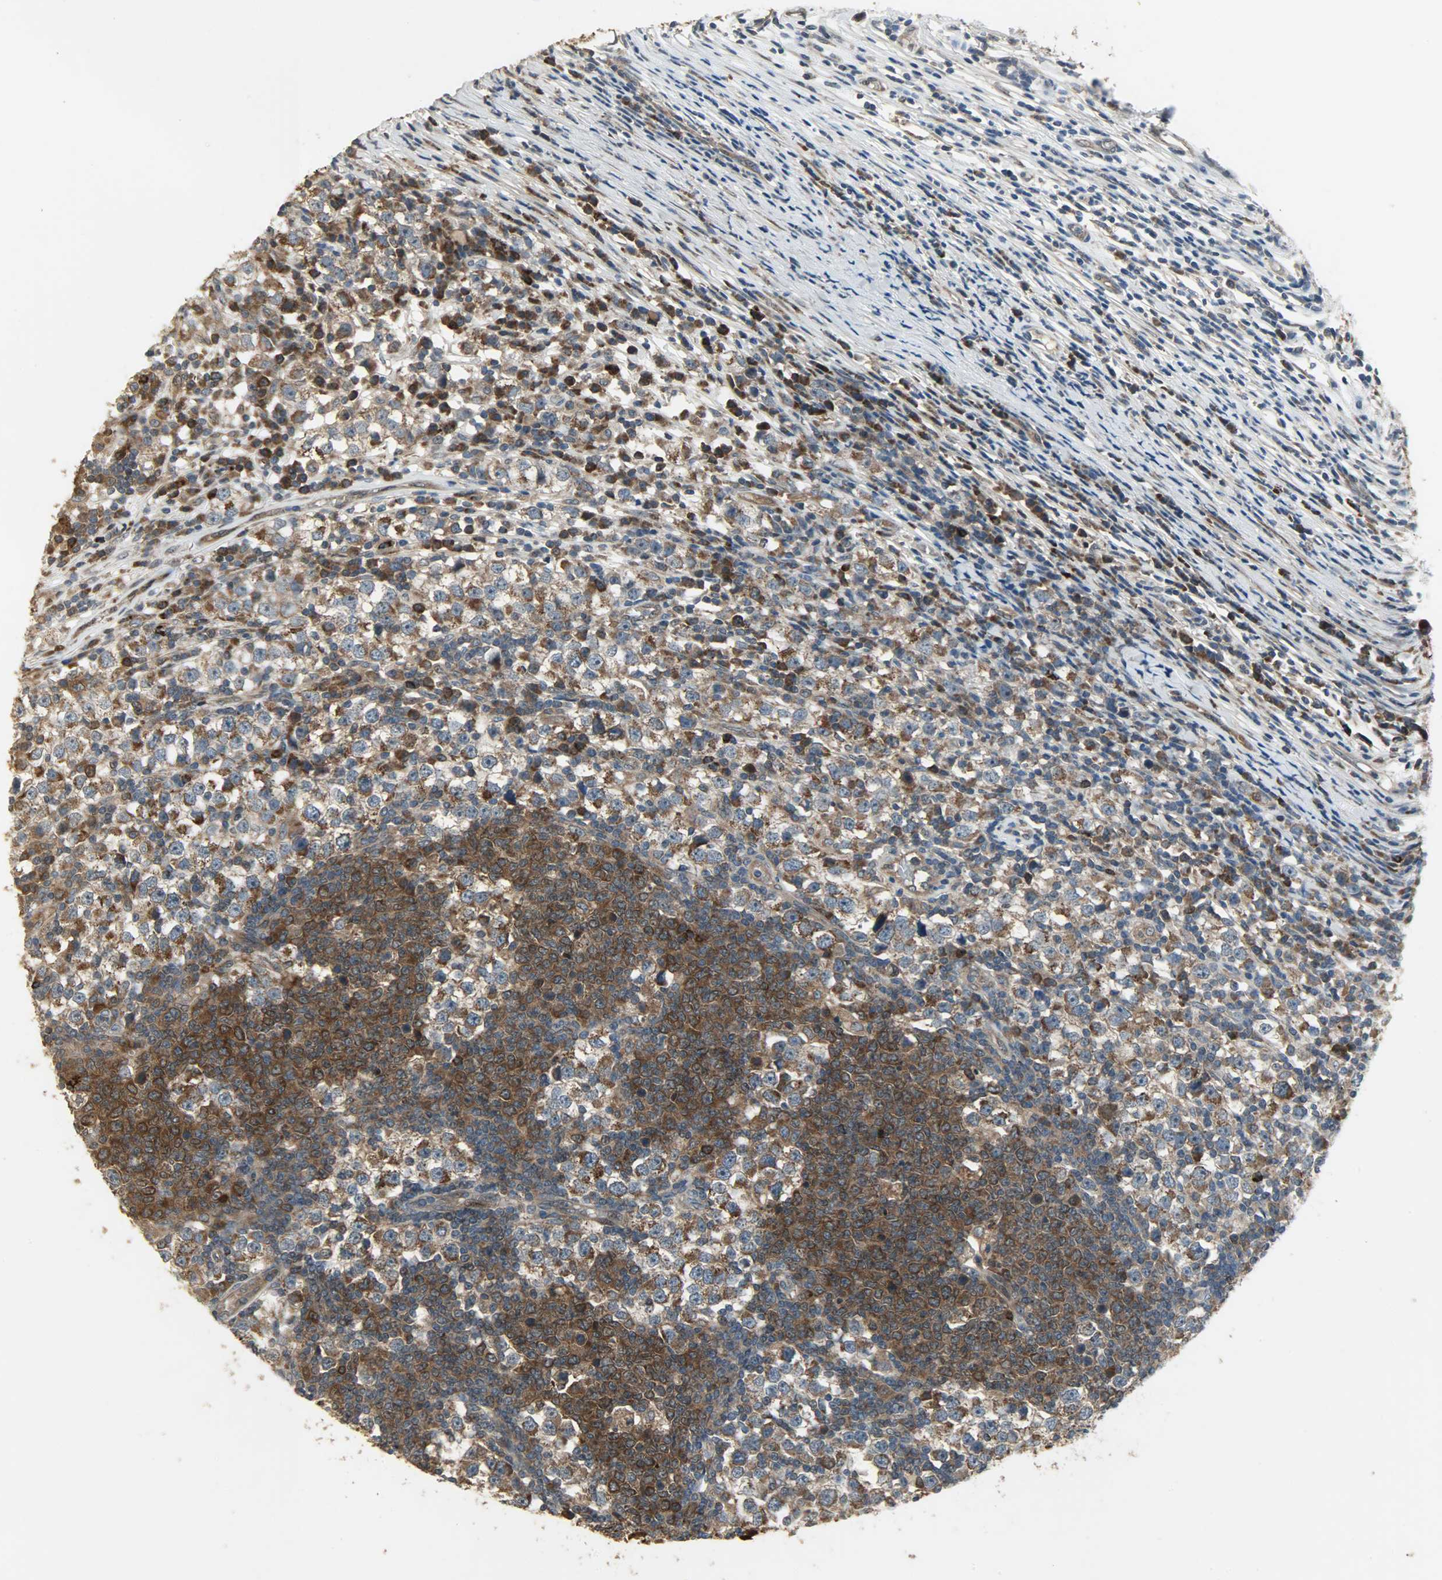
{"staining": {"intensity": "strong", "quantity": ">75%", "location": "cytoplasmic/membranous"}, "tissue": "testis cancer", "cell_type": "Tumor cells", "image_type": "cancer", "snomed": [{"axis": "morphology", "description": "Seminoma, NOS"}, {"axis": "topography", "description": "Testis"}], "caption": "IHC photomicrograph of human seminoma (testis) stained for a protein (brown), which exhibits high levels of strong cytoplasmic/membranous staining in approximately >75% of tumor cells.", "gene": "AMT", "patient": {"sex": "male", "age": 65}}